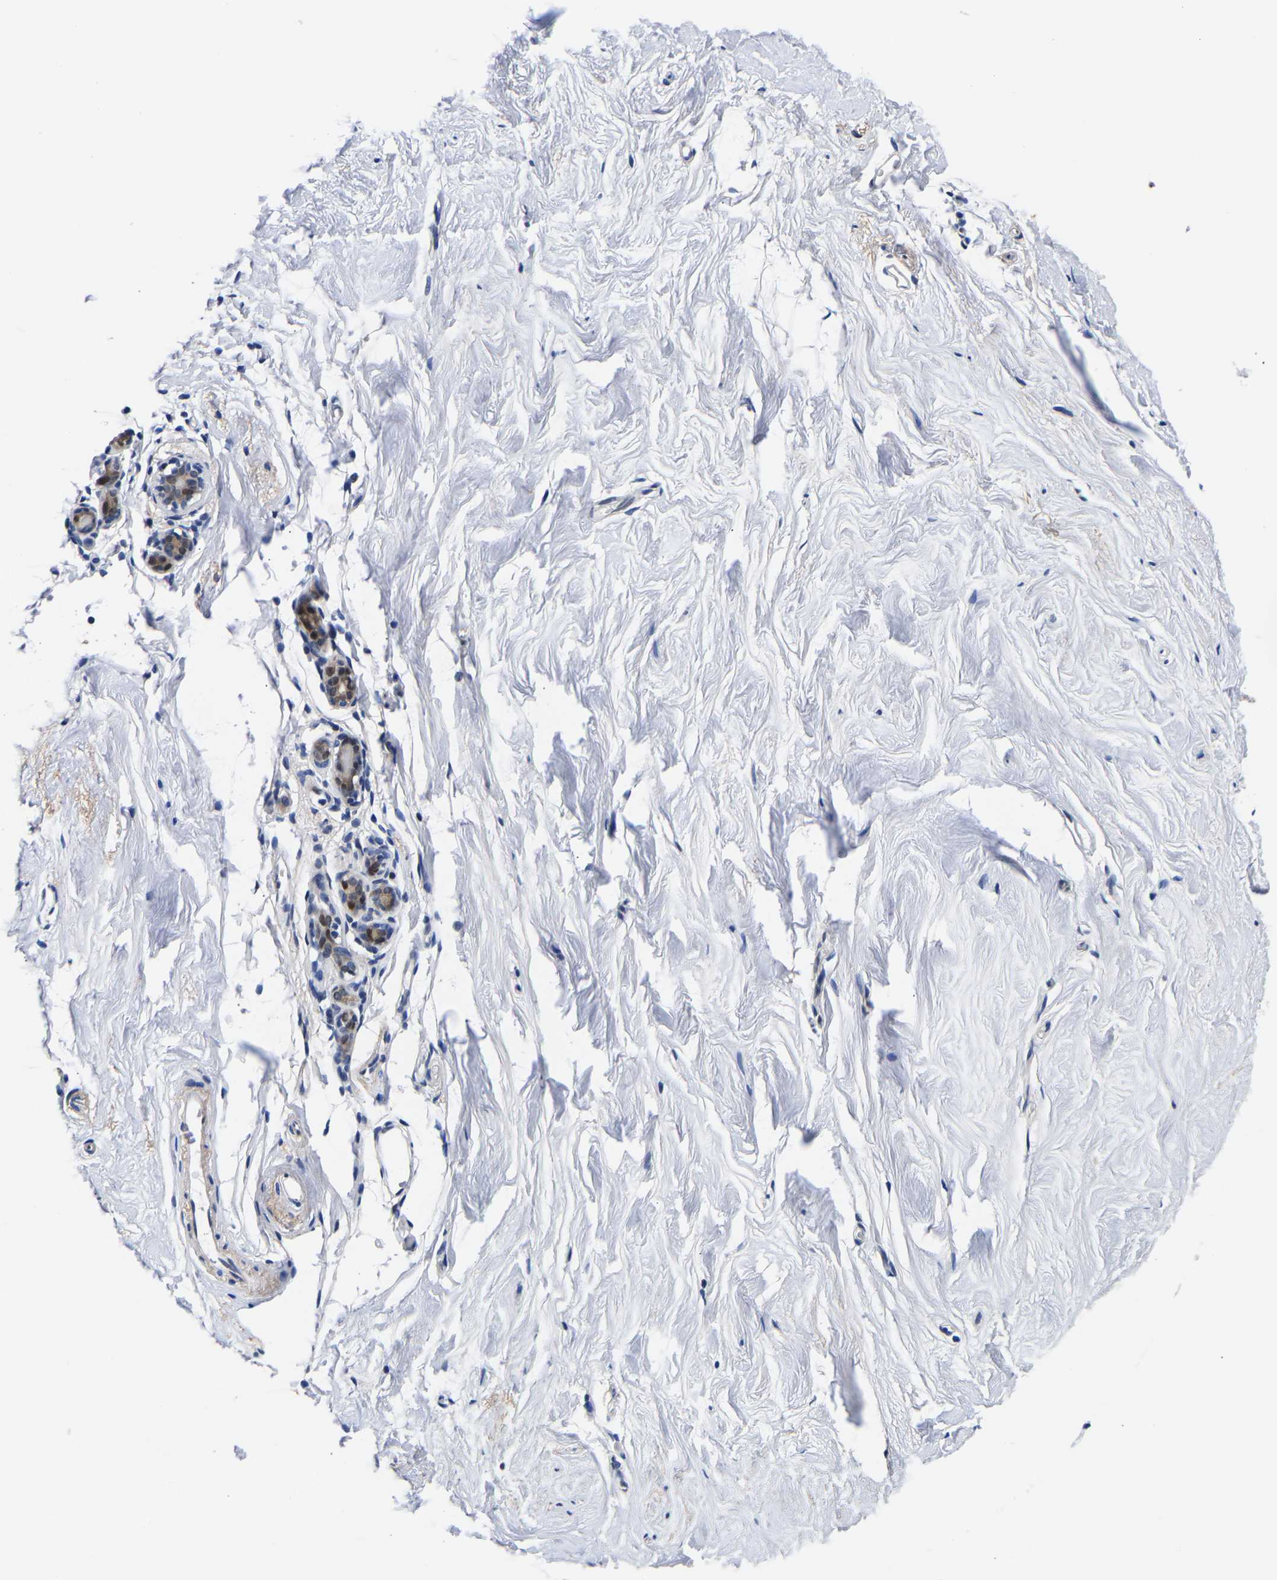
{"staining": {"intensity": "negative", "quantity": "none", "location": "none"}, "tissue": "breast", "cell_type": "Adipocytes", "image_type": "normal", "snomed": [{"axis": "morphology", "description": "Normal tissue, NOS"}, {"axis": "topography", "description": "Breast"}], "caption": "Immunohistochemistry image of normal human breast stained for a protein (brown), which reveals no positivity in adipocytes.", "gene": "PTRHD1", "patient": {"sex": "female", "age": 62}}